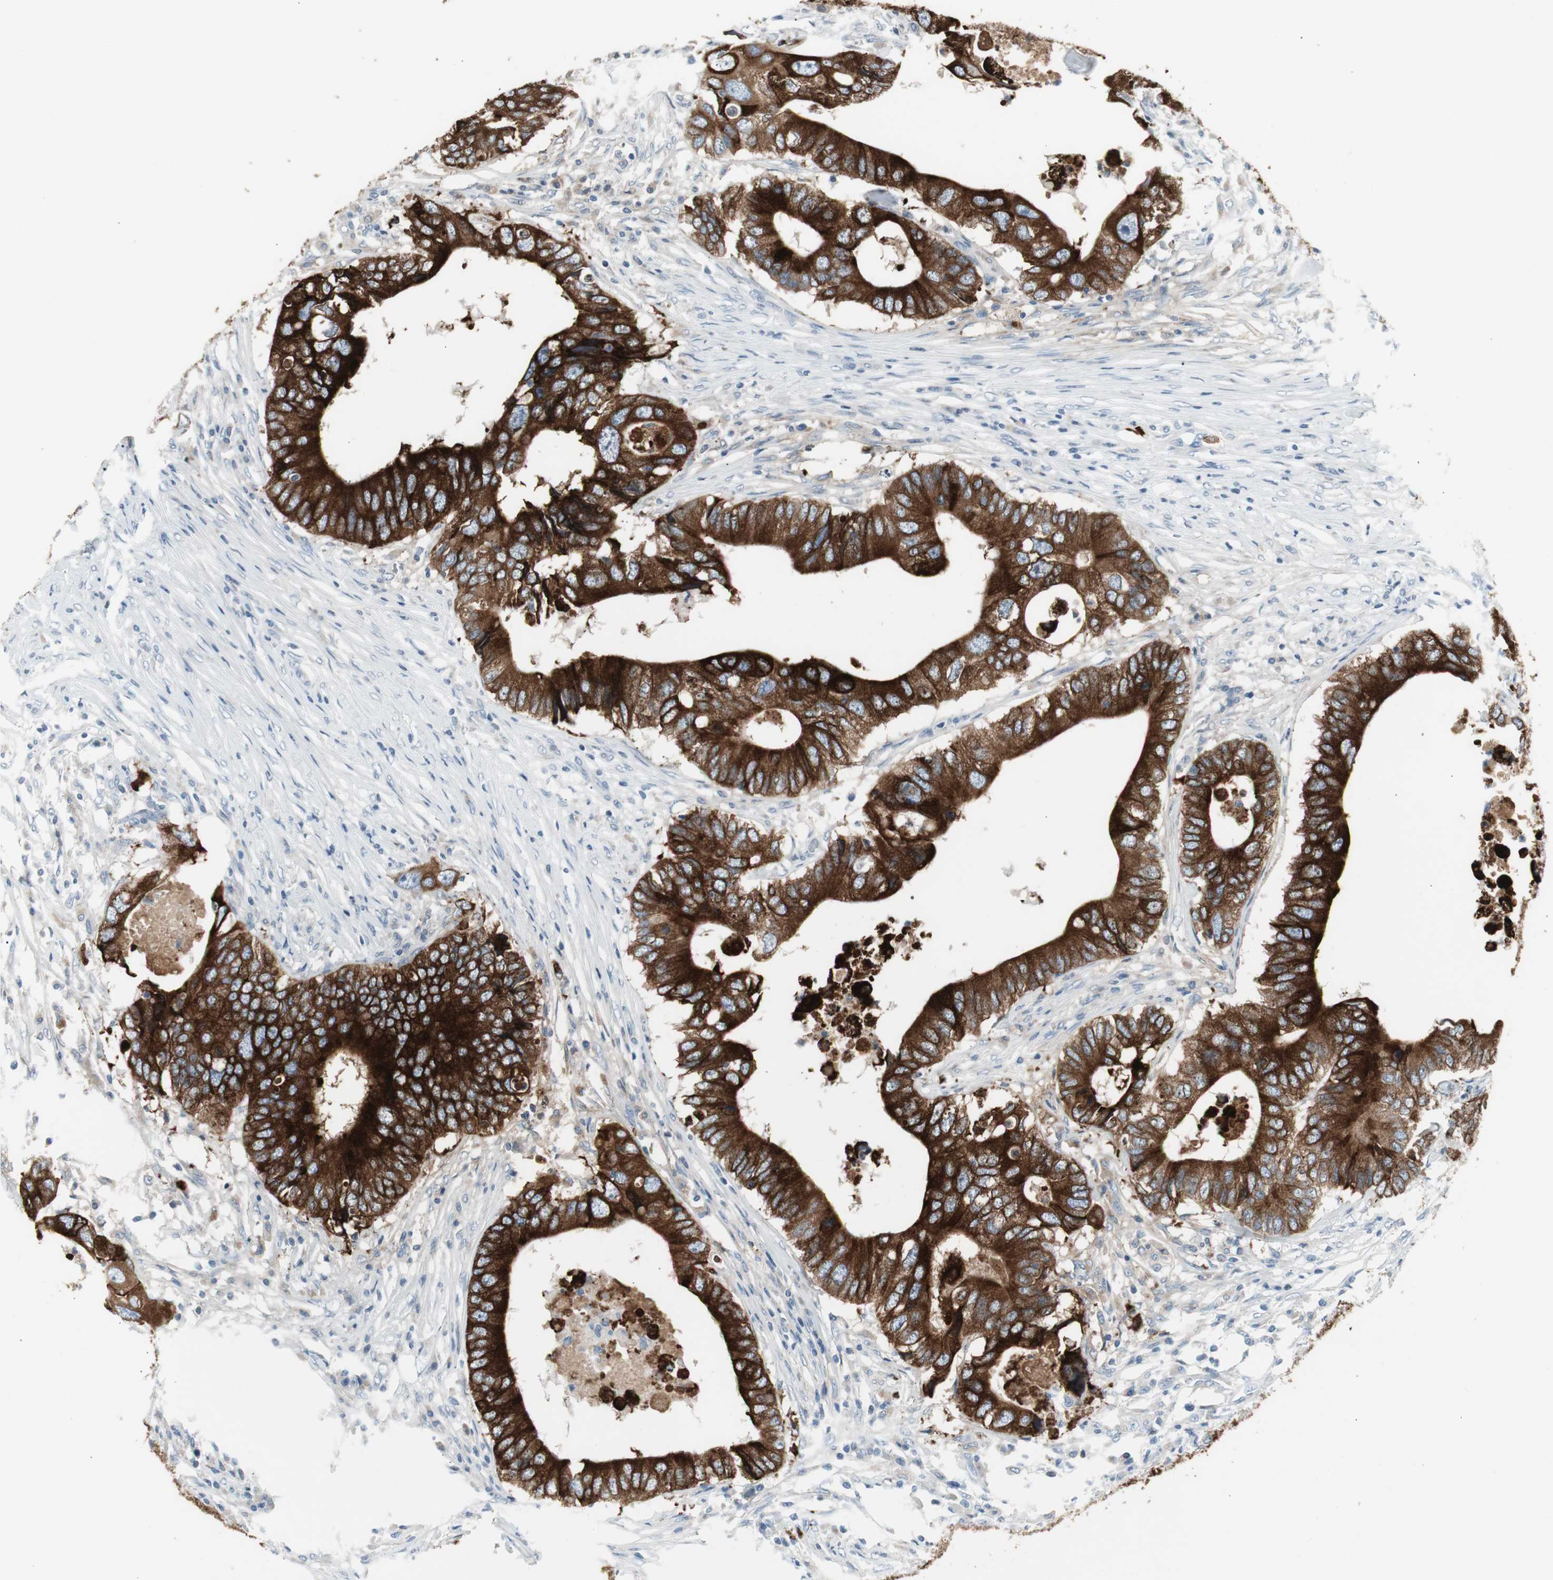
{"staining": {"intensity": "strong", "quantity": ">75%", "location": "cytoplasmic/membranous"}, "tissue": "colorectal cancer", "cell_type": "Tumor cells", "image_type": "cancer", "snomed": [{"axis": "morphology", "description": "Adenocarcinoma, NOS"}, {"axis": "topography", "description": "Colon"}], "caption": "About >75% of tumor cells in human colorectal cancer demonstrate strong cytoplasmic/membranous protein expression as visualized by brown immunohistochemical staining.", "gene": "AGR2", "patient": {"sex": "male", "age": 71}}